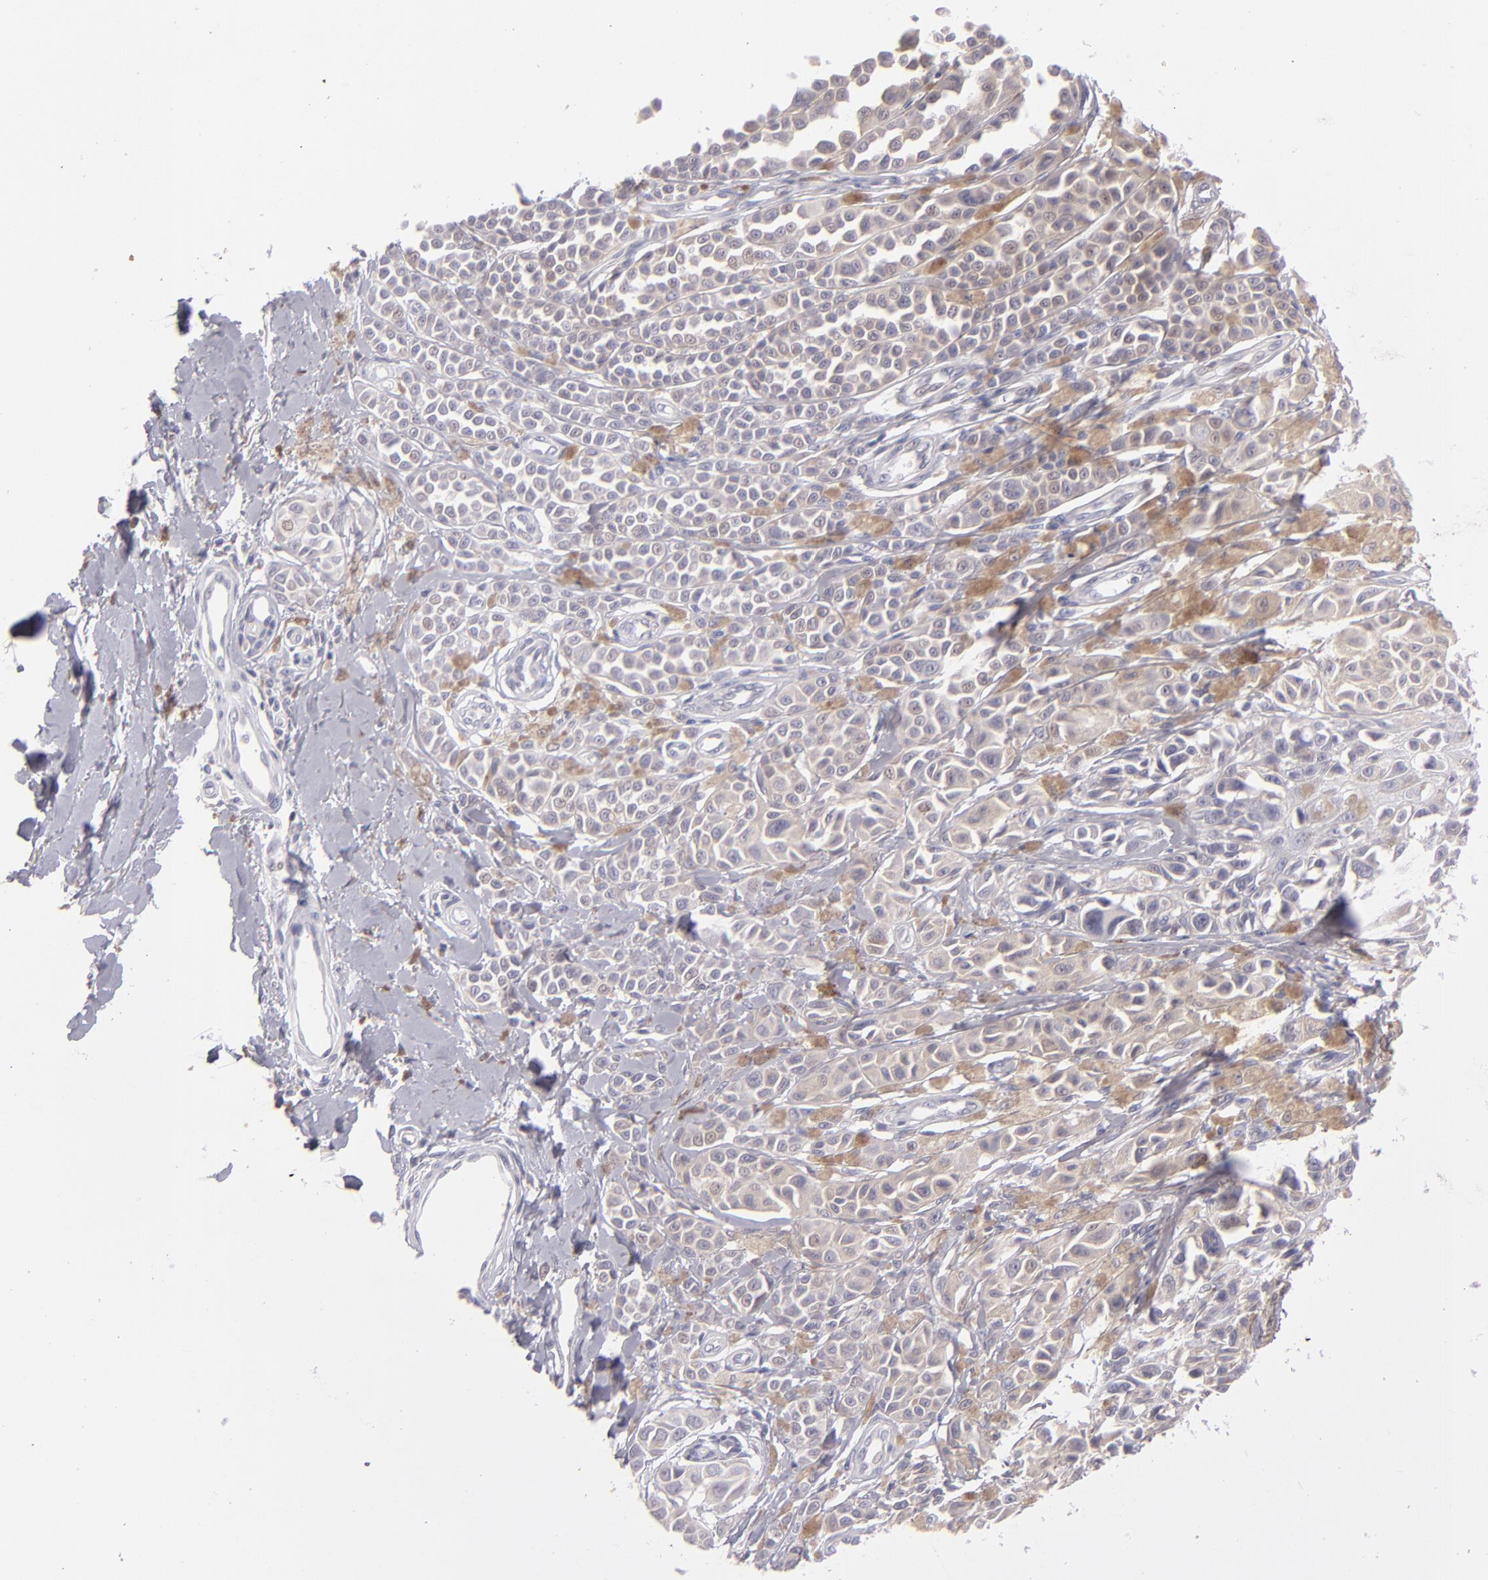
{"staining": {"intensity": "weak", "quantity": ">75%", "location": "cytoplasmic/membranous"}, "tissue": "melanoma", "cell_type": "Tumor cells", "image_type": "cancer", "snomed": [{"axis": "morphology", "description": "Malignant melanoma, NOS"}, {"axis": "topography", "description": "Skin"}], "caption": "Human malignant melanoma stained for a protein (brown) demonstrates weak cytoplasmic/membranous positive expression in approximately >75% of tumor cells.", "gene": "TRAF3", "patient": {"sex": "female", "age": 38}}